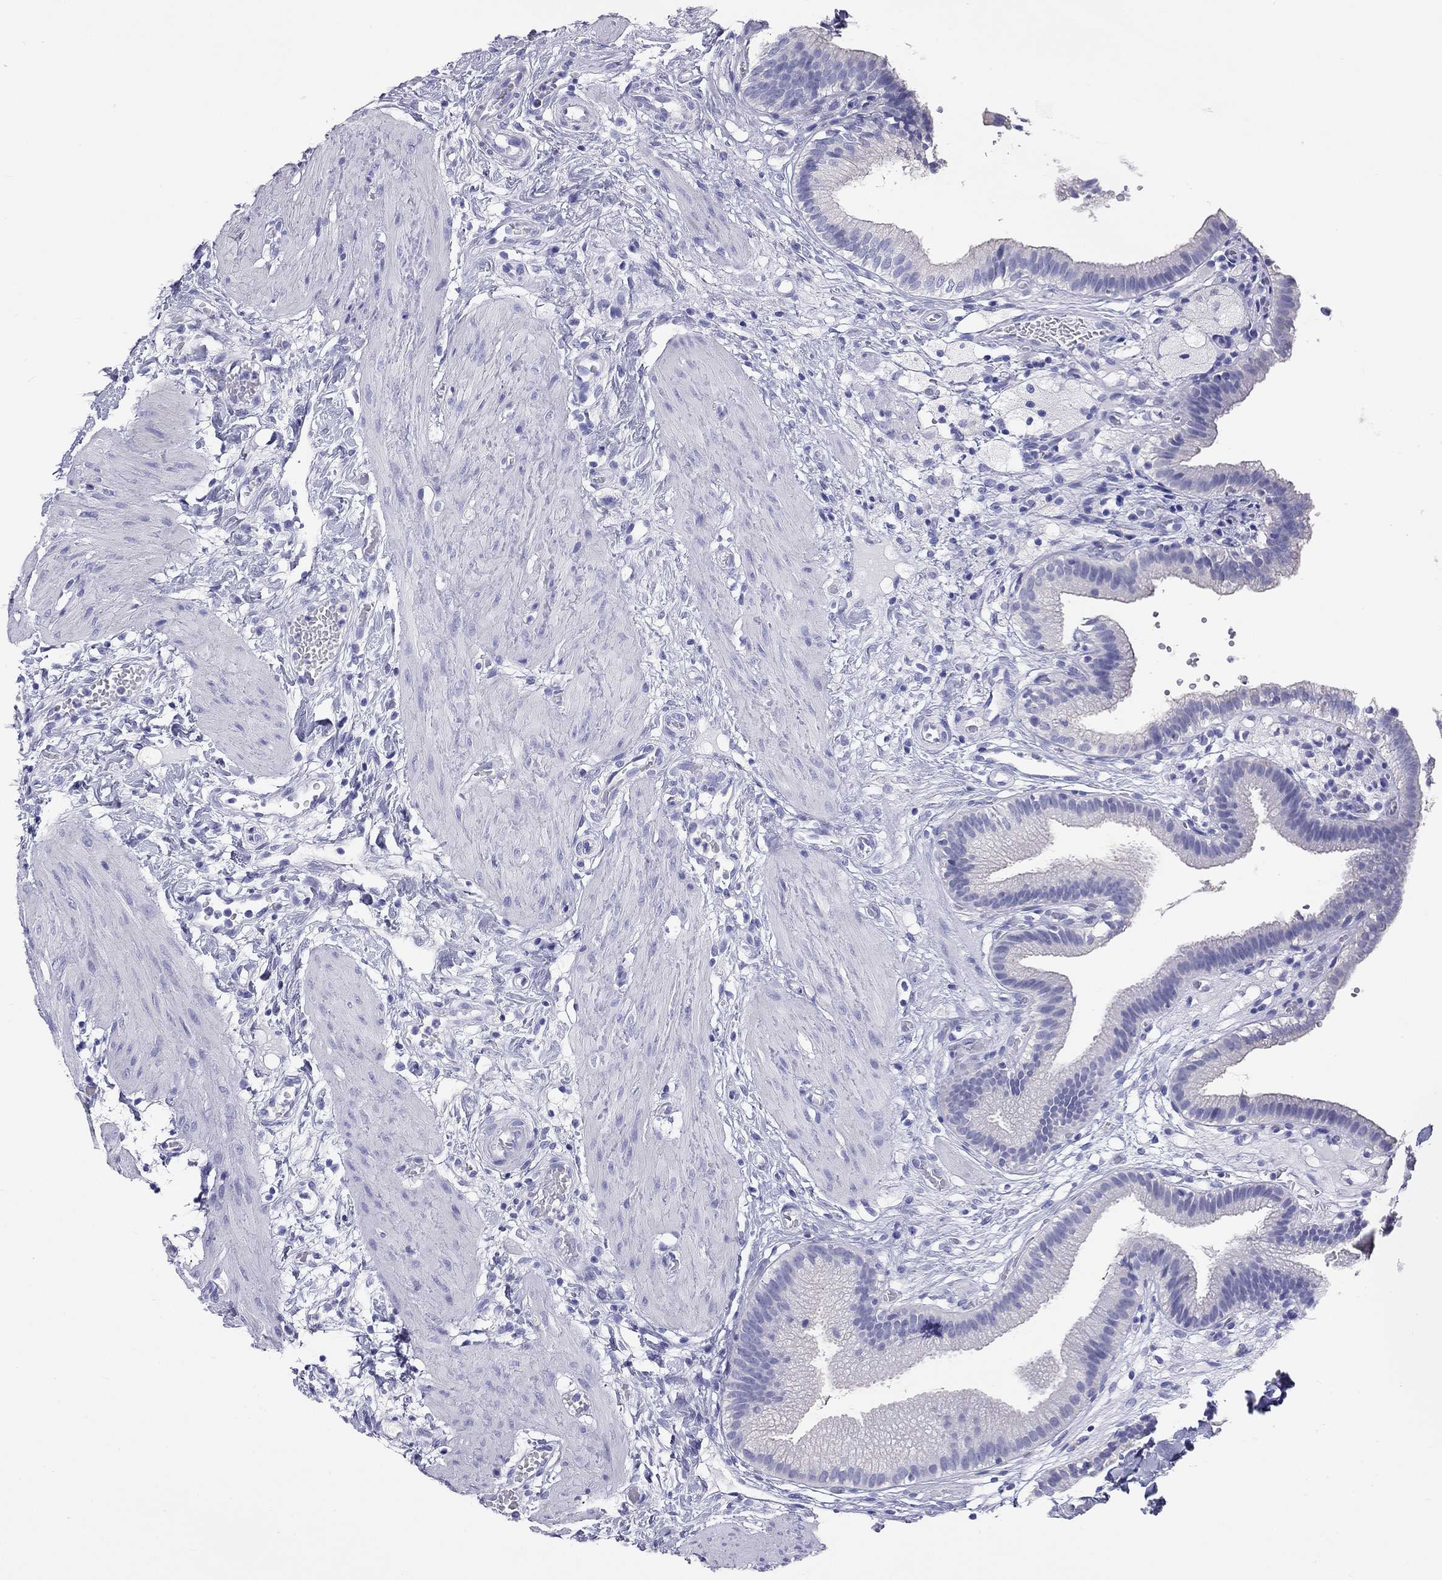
{"staining": {"intensity": "negative", "quantity": "none", "location": "none"}, "tissue": "gallbladder", "cell_type": "Glandular cells", "image_type": "normal", "snomed": [{"axis": "morphology", "description": "Normal tissue, NOS"}, {"axis": "topography", "description": "Gallbladder"}], "caption": "This is an immunohistochemistry (IHC) image of unremarkable gallbladder. There is no staining in glandular cells.", "gene": "HLA", "patient": {"sex": "female", "age": 24}}